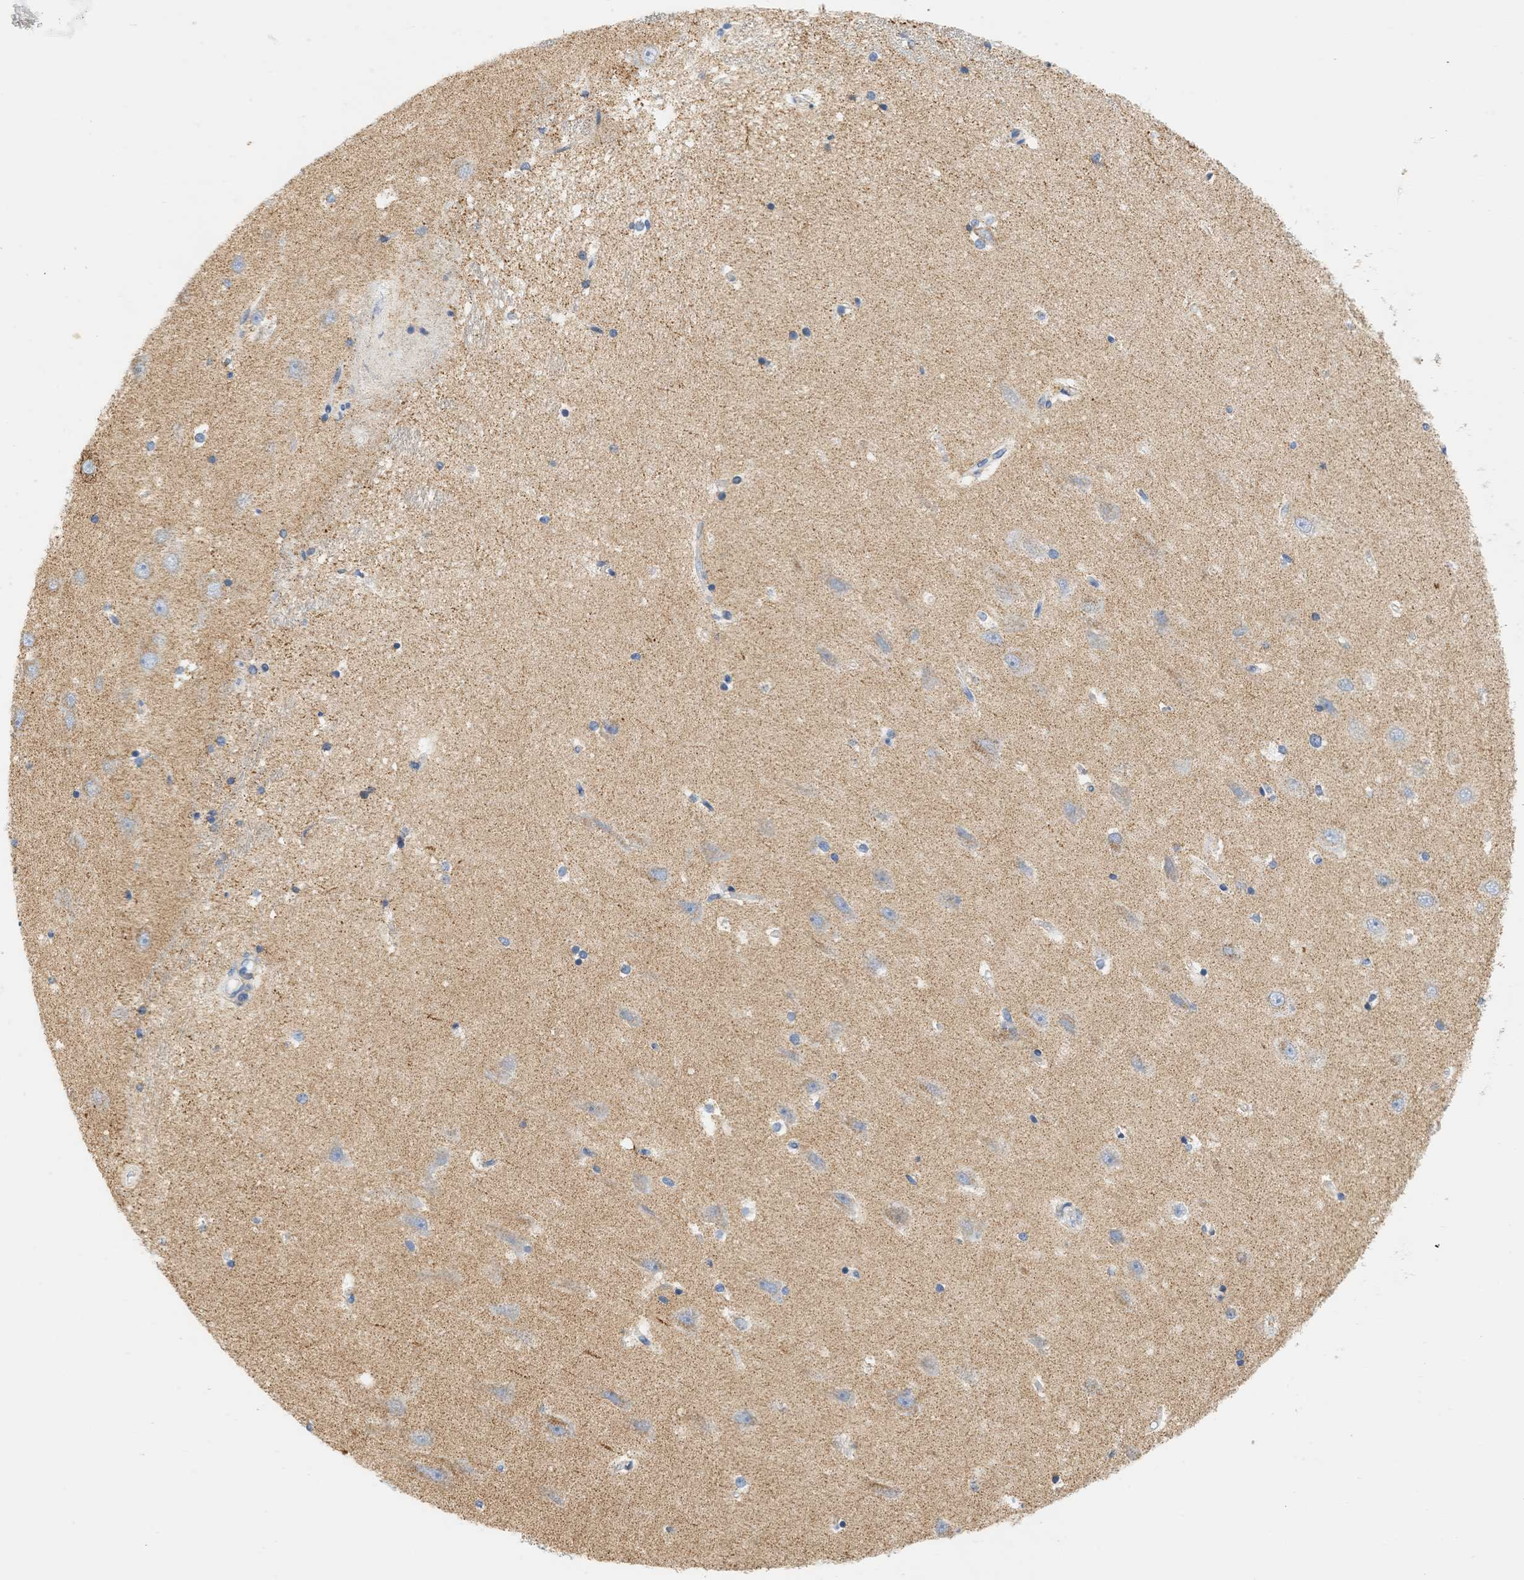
{"staining": {"intensity": "weak", "quantity": "<25%", "location": "cytoplasmic/membranous"}, "tissue": "hippocampus", "cell_type": "Glial cells", "image_type": "normal", "snomed": [{"axis": "morphology", "description": "Normal tissue, NOS"}, {"axis": "topography", "description": "Hippocampus"}], "caption": "This is an IHC image of benign human hippocampus. There is no expression in glial cells.", "gene": "GRPEL2", "patient": {"sex": "male", "age": 45}}